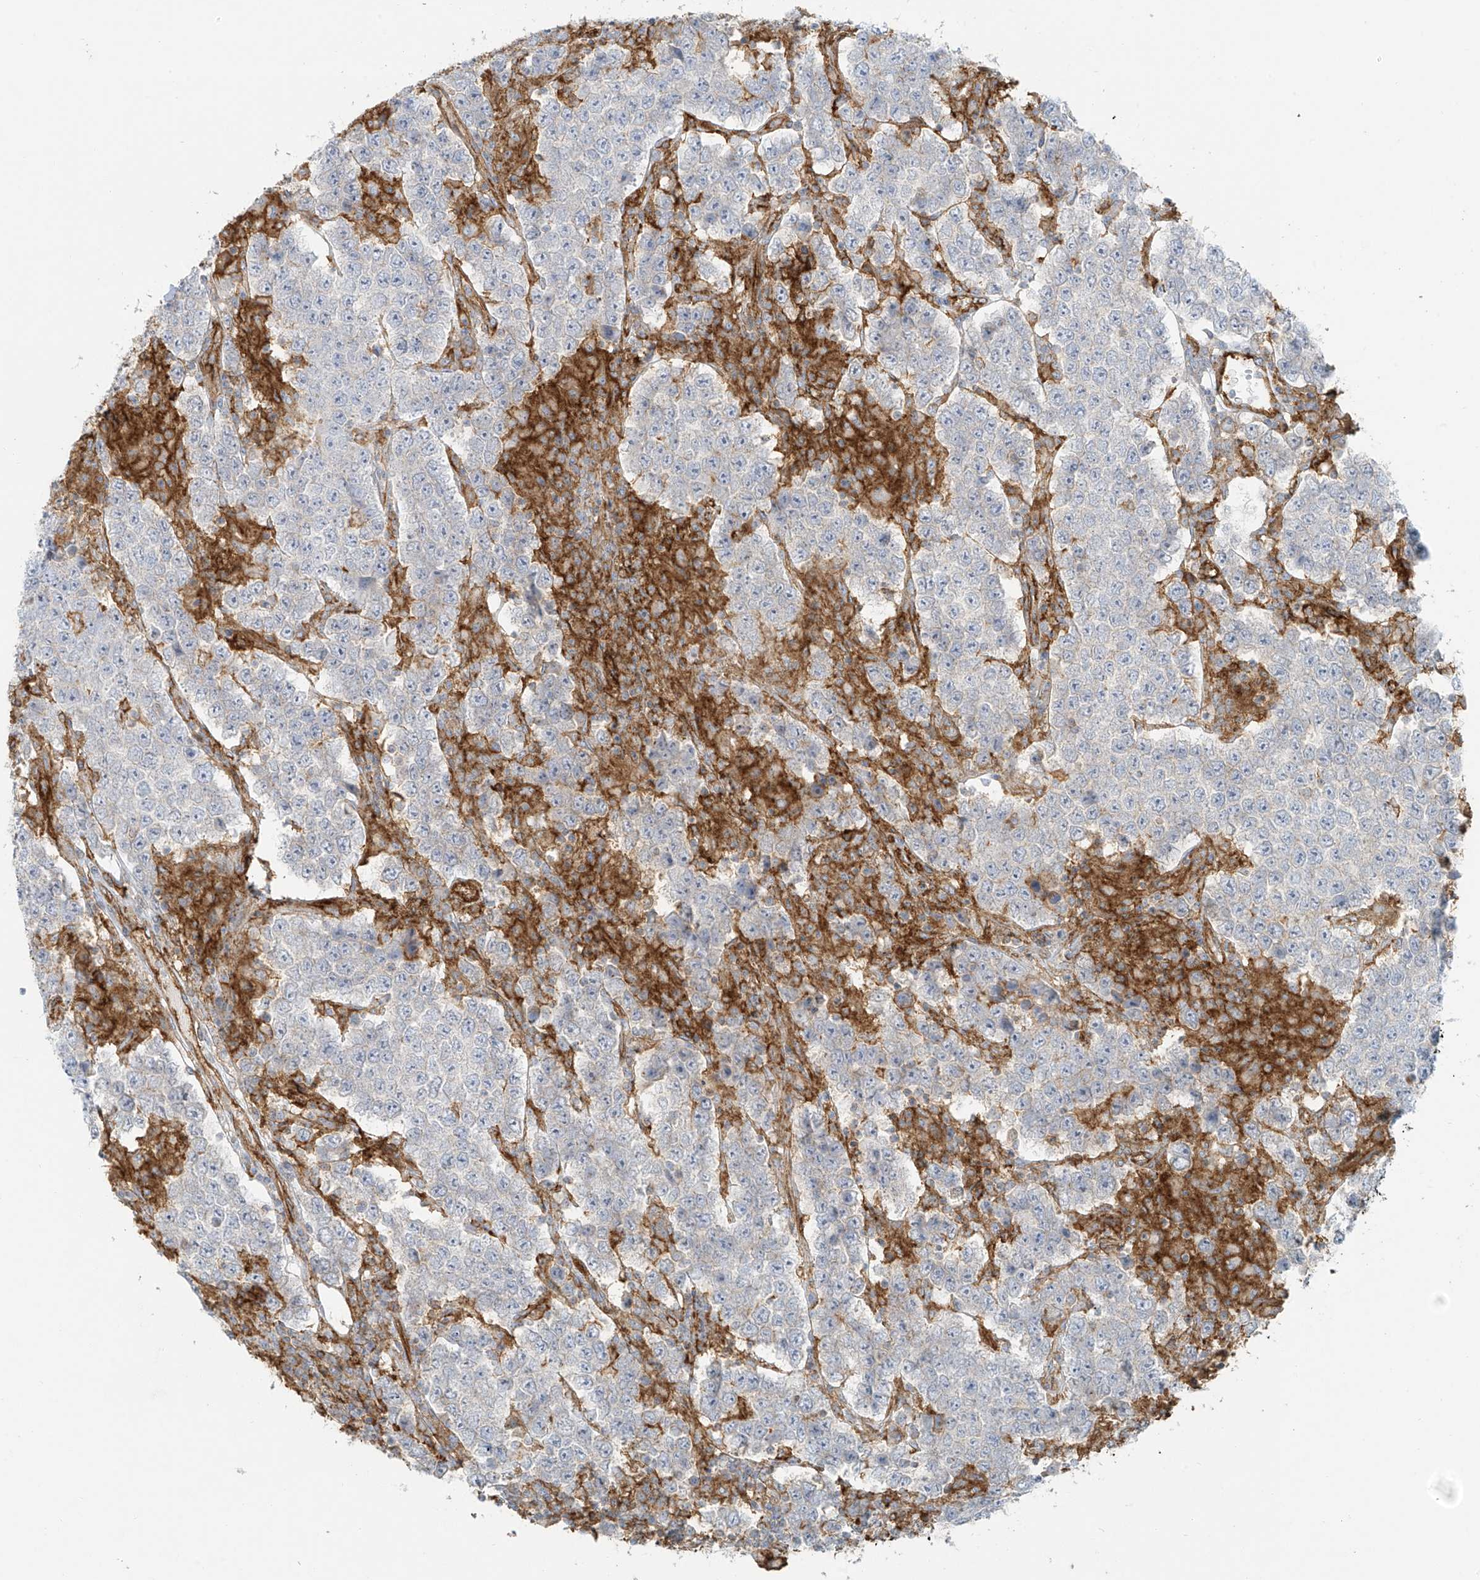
{"staining": {"intensity": "negative", "quantity": "none", "location": "none"}, "tissue": "testis cancer", "cell_type": "Tumor cells", "image_type": "cancer", "snomed": [{"axis": "morphology", "description": "Normal tissue, NOS"}, {"axis": "morphology", "description": "Urothelial carcinoma, High grade"}, {"axis": "morphology", "description": "Seminoma, NOS"}, {"axis": "morphology", "description": "Carcinoma, Embryonal, NOS"}, {"axis": "topography", "description": "Urinary bladder"}, {"axis": "topography", "description": "Testis"}], "caption": "Immunohistochemistry histopathology image of neoplastic tissue: seminoma (testis) stained with DAB (3,3'-diaminobenzidine) reveals no significant protein staining in tumor cells.", "gene": "VAMP5", "patient": {"sex": "male", "age": 41}}